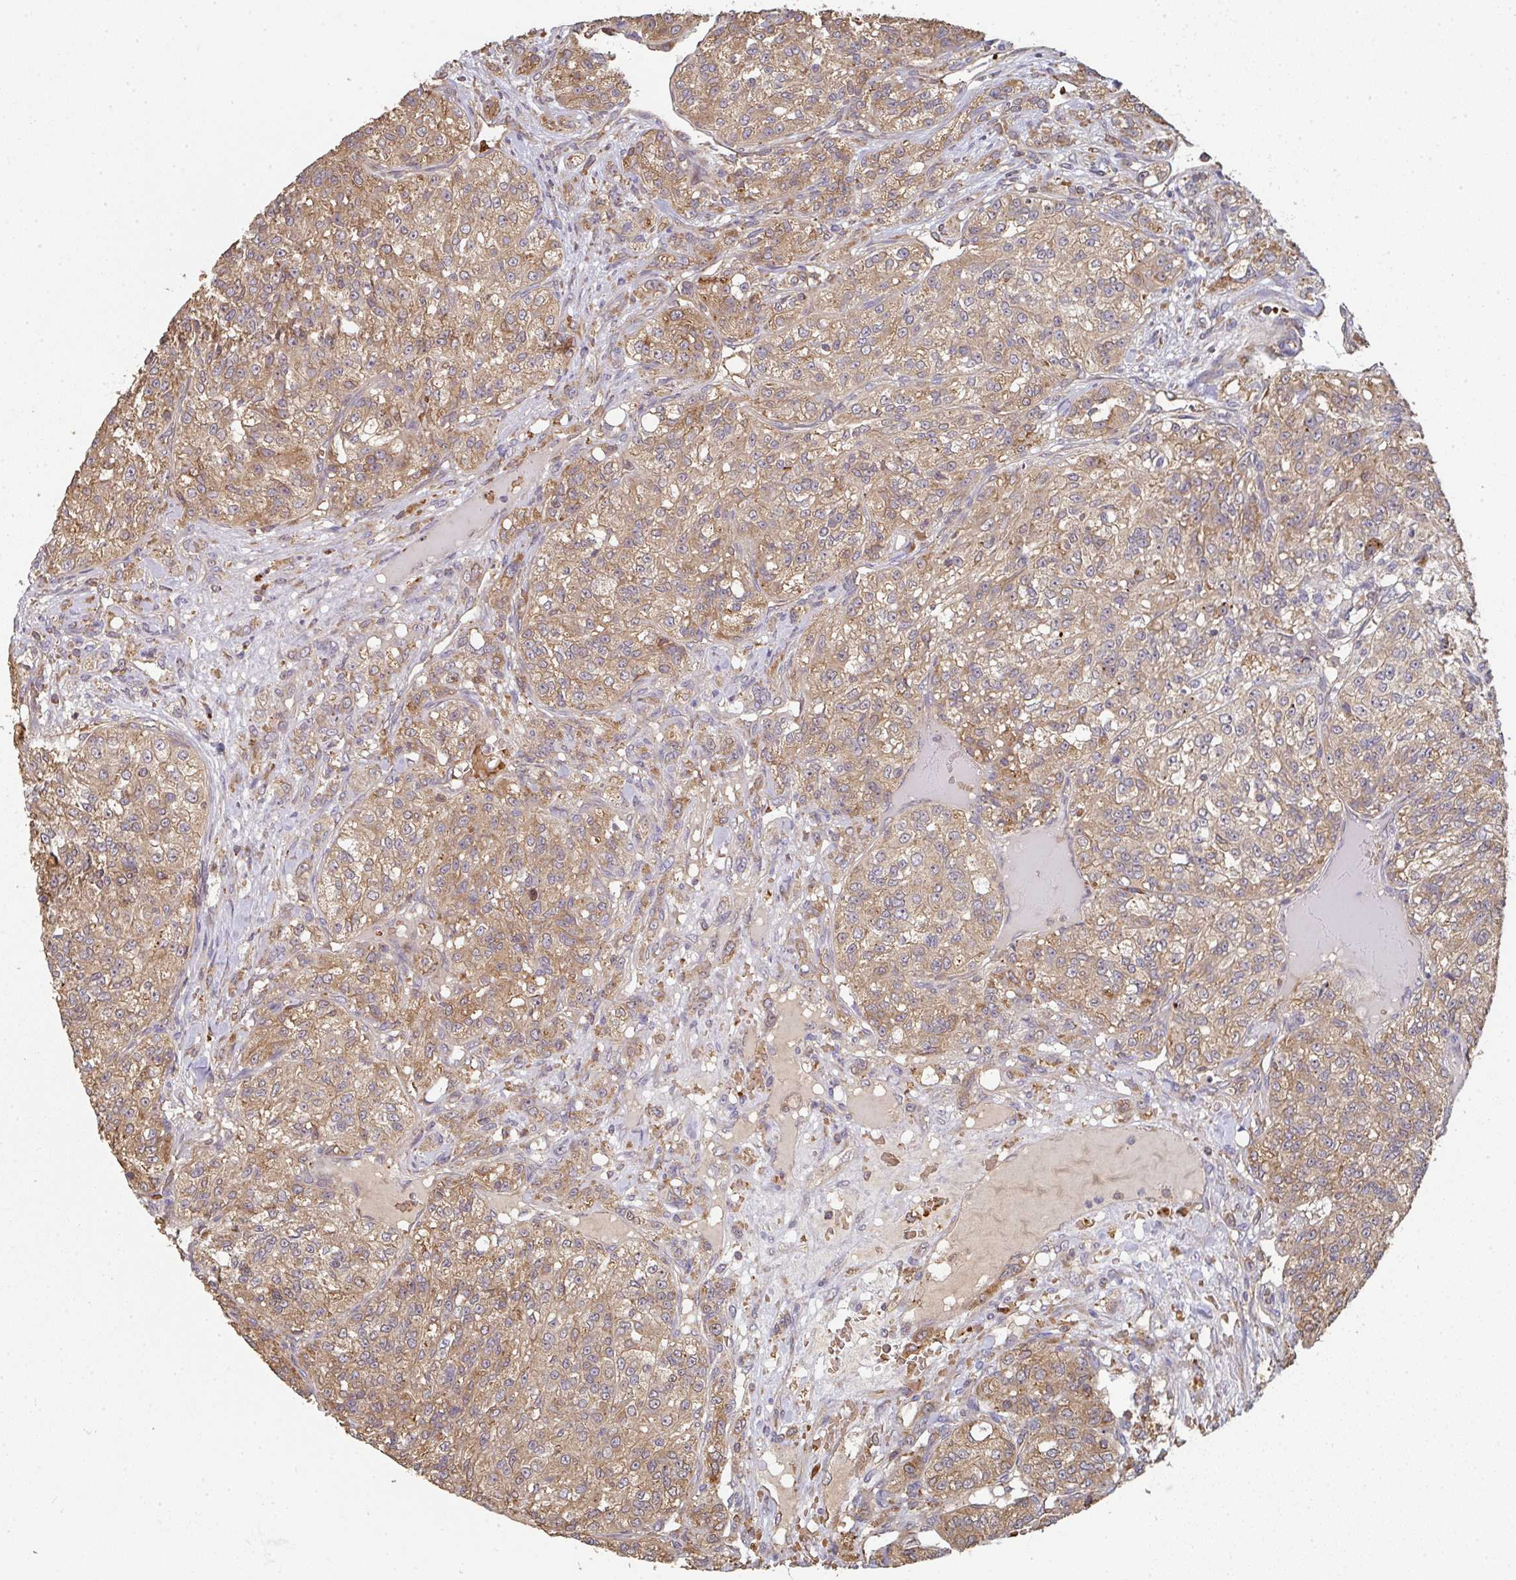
{"staining": {"intensity": "moderate", "quantity": ">75%", "location": "cytoplasmic/membranous"}, "tissue": "renal cancer", "cell_type": "Tumor cells", "image_type": "cancer", "snomed": [{"axis": "morphology", "description": "Adenocarcinoma, NOS"}, {"axis": "topography", "description": "Kidney"}], "caption": "A brown stain labels moderate cytoplasmic/membranous expression of a protein in renal cancer tumor cells. (DAB (3,3'-diaminobenzidine) IHC with brightfield microscopy, high magnification).", "gene": "POLG", "patient": {"sex": "female", "age": 63}}